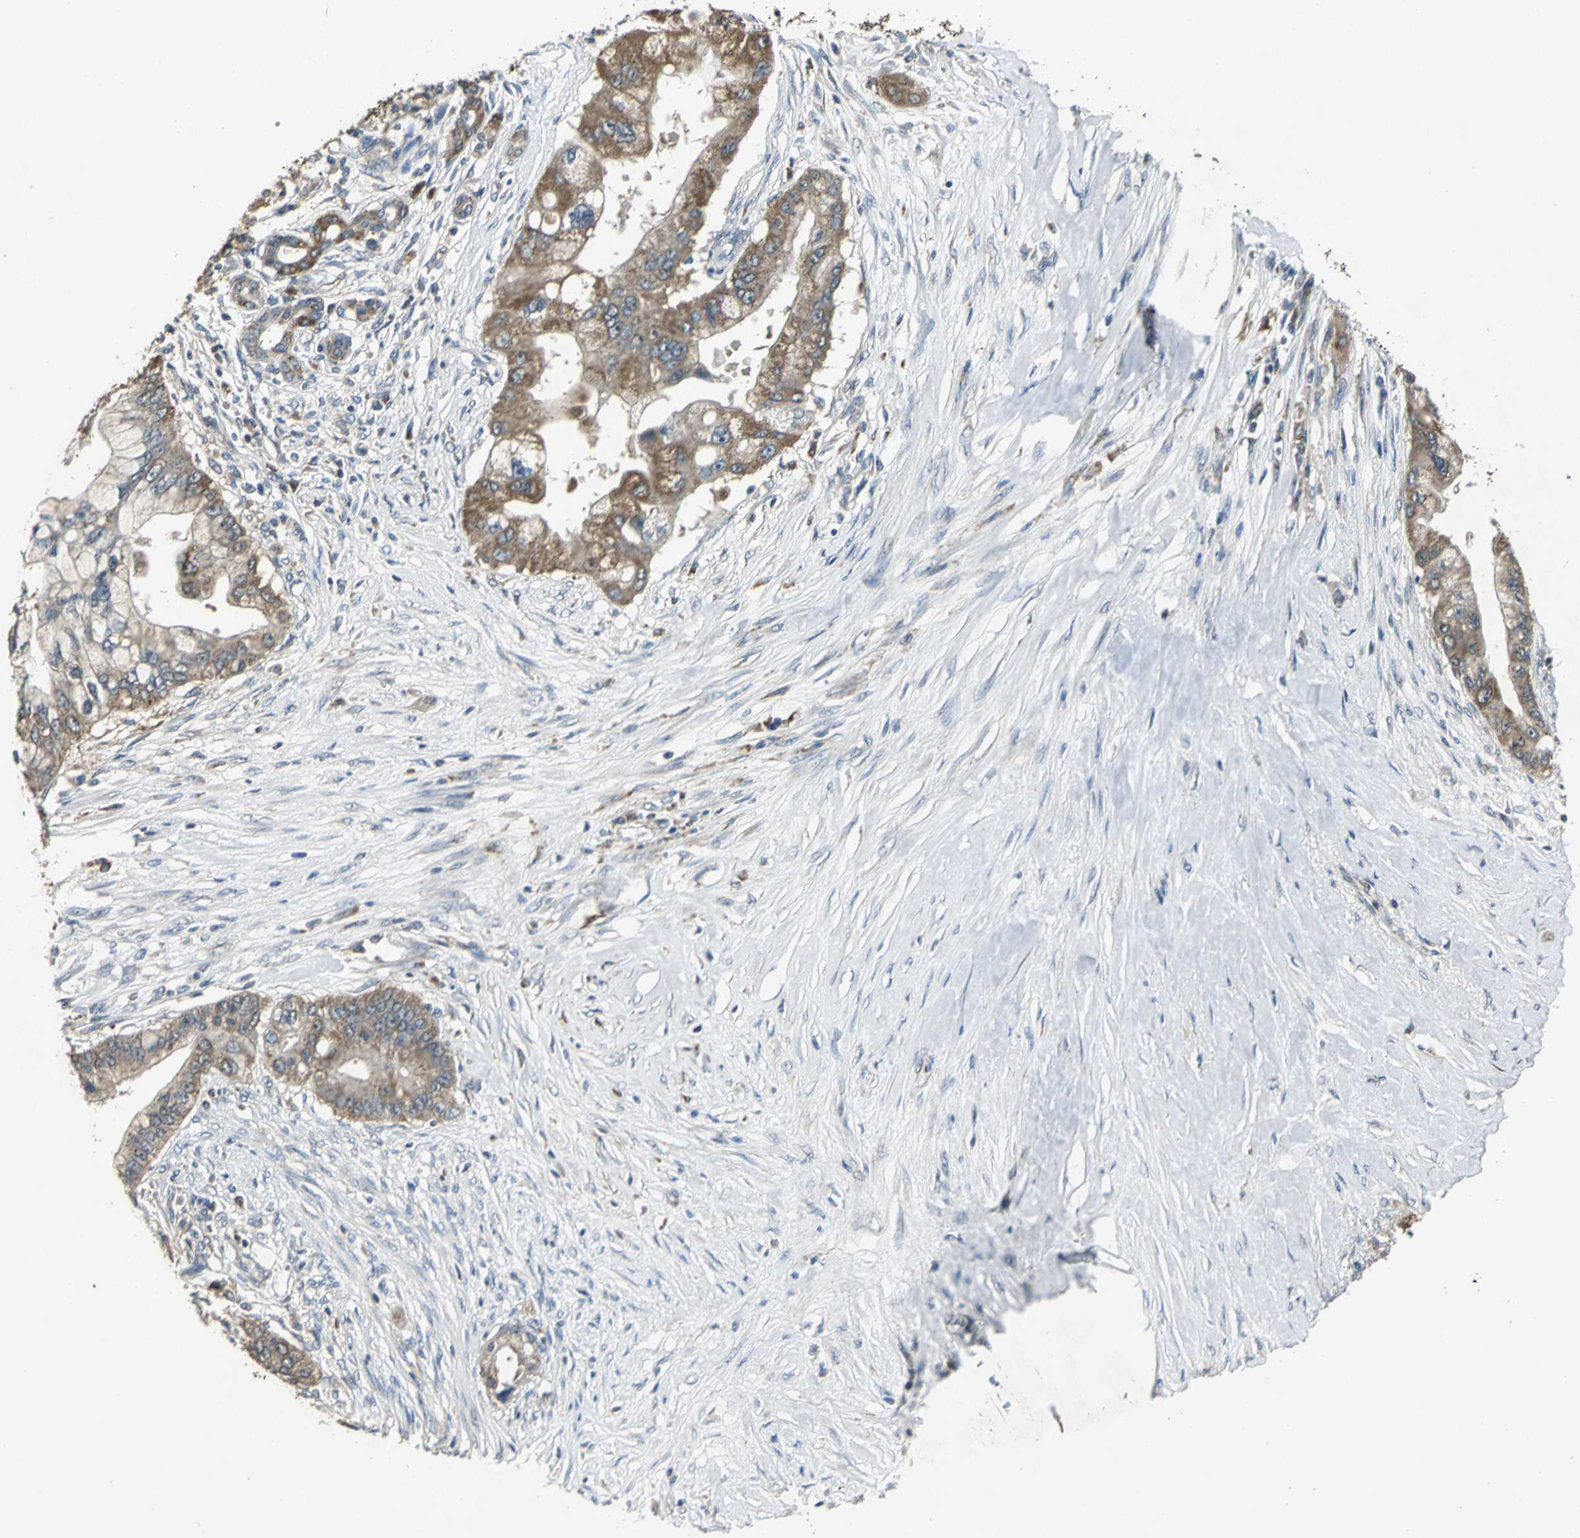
{"staining": {"intensity": "moderate", "quantity": ">75%", "location": "cytoplasmic/membranous"}, "tissue": "pancreatic cancer", "cell_type": "Tumor cells", "image_type": "cancer", "snomed": [{"axis": "morphology", "description": "Adenocarcinoma, NOS"}, {"axis": "topography", "description": "Pancreas"}], "caption": "About >75% of tumor cells in pancreatic cancer (adenocarcinoma) display moderate cytoplasmic/membranous protein expression as visualized by brown immunohistochemical staining.", "gene": "IRF3", "patient": {"sex": "male", "age": 59}}